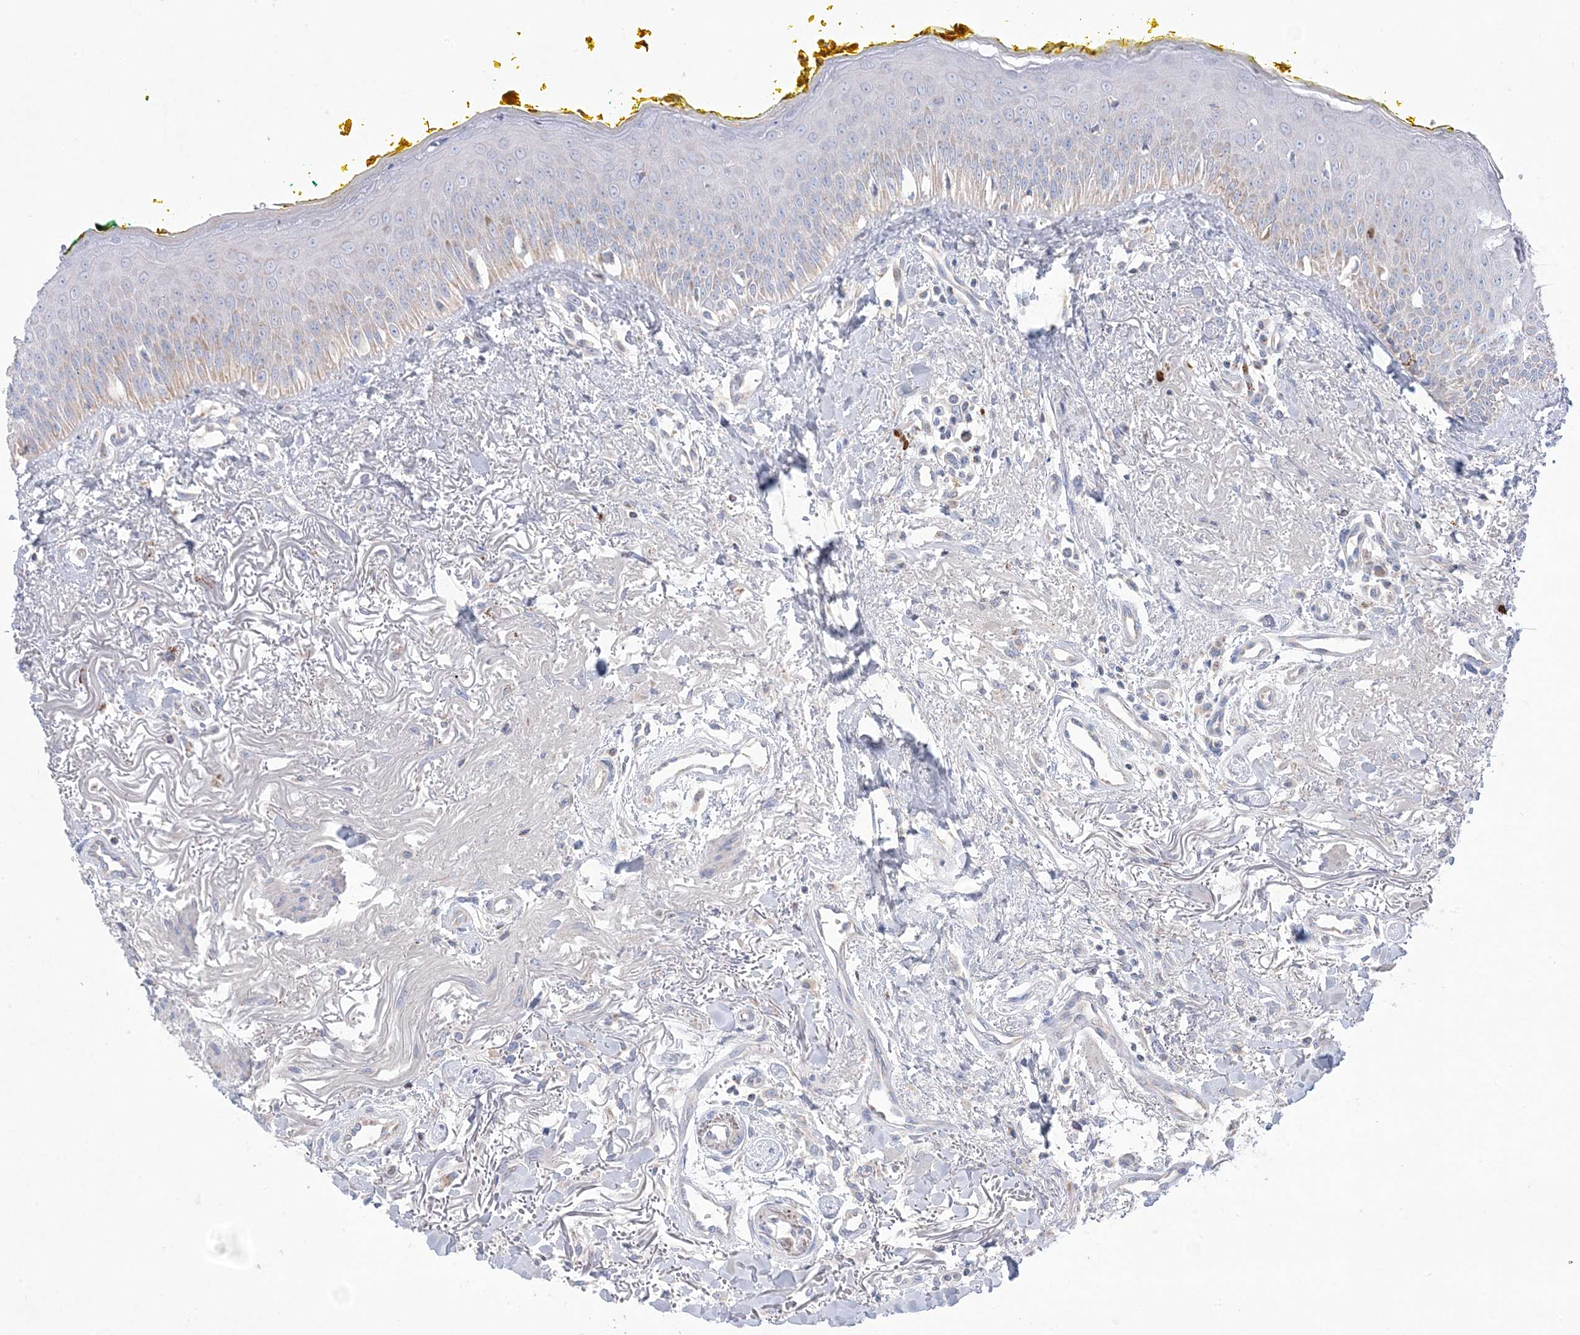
{"staining": {"intensity": "weak", "quantity": "<25%", "location": "cytoplasmic/membranous"}, "tissue": "oral mucosa", "cell_type": "Squamous epithelial cells", "image_type": "normal", "snomed": [{"axis": "morphology", "description": "Normal tissue, NOS"}, {"axis": "topography", "description": "Oral tissue"}], "caption": "Immunohistochemical staining of benign human oral mucosa shows no significant positivity in squamous epithelial cells.", "gene": "KCTD6", "patient": {"sex": "female", "age": 70}}